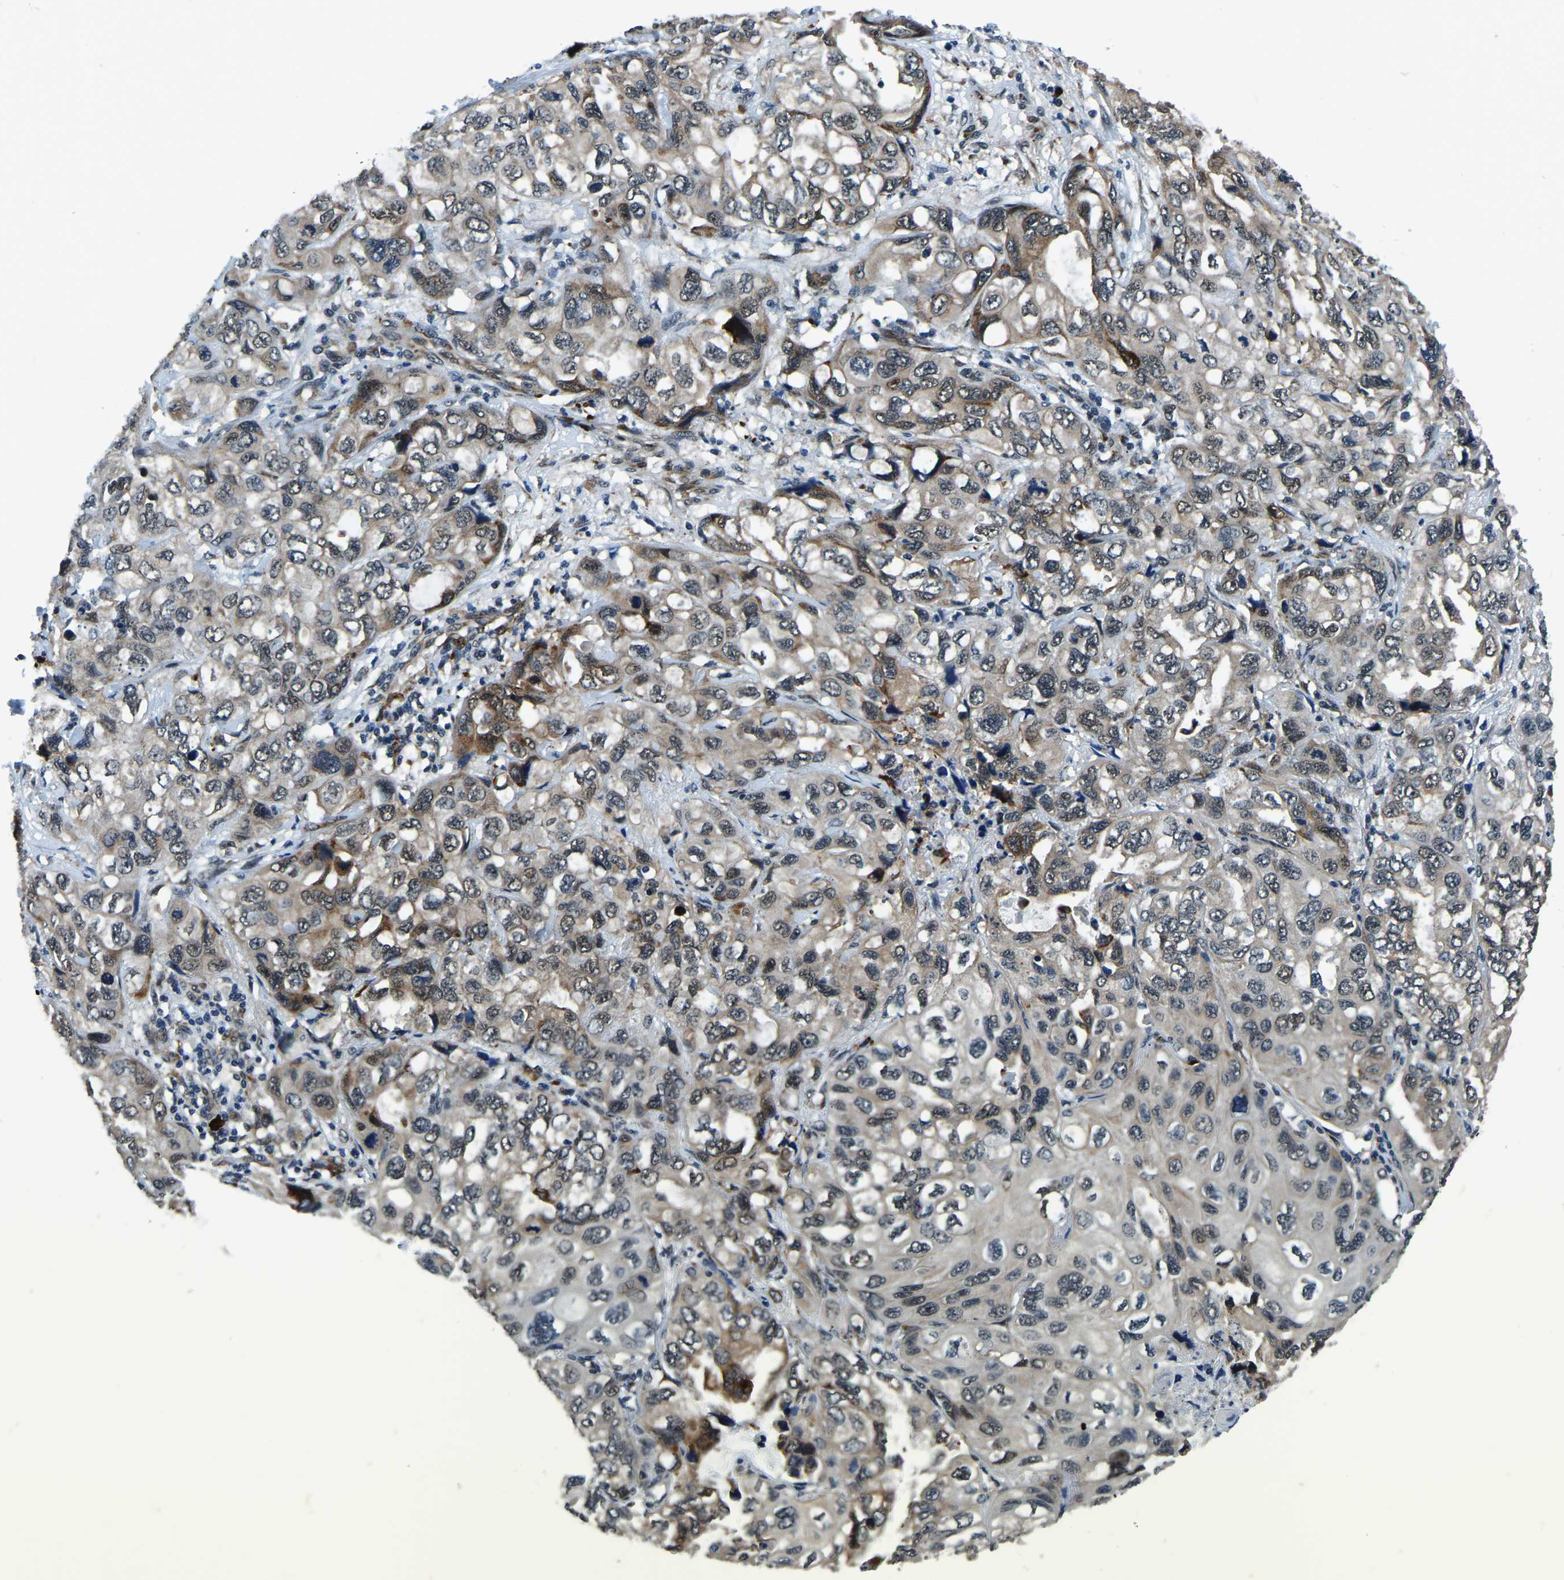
{"staining": {"intensity": "moderate", "quantity": "<25%", "location": "cytoplasmic/membranous,nuclear"}, "tissue": "lung cancer", "cell_type": "Tumor cells", "image_type": "cancer", "snomed": [{"axis": "morphology", "description": "Squamous cell carcinoma, NOS"}, {"axis": "topography", "description": "Lung"}], "caption": "Immunohistochemical staining of human lung cancer (squamous cell carcinoma) displays moderate cytoplasmic/membranous and nuclear protein staining in about <25% of tumor cells.", "gene": "ING2", "patient": {"sex": "female", "age": 73}}